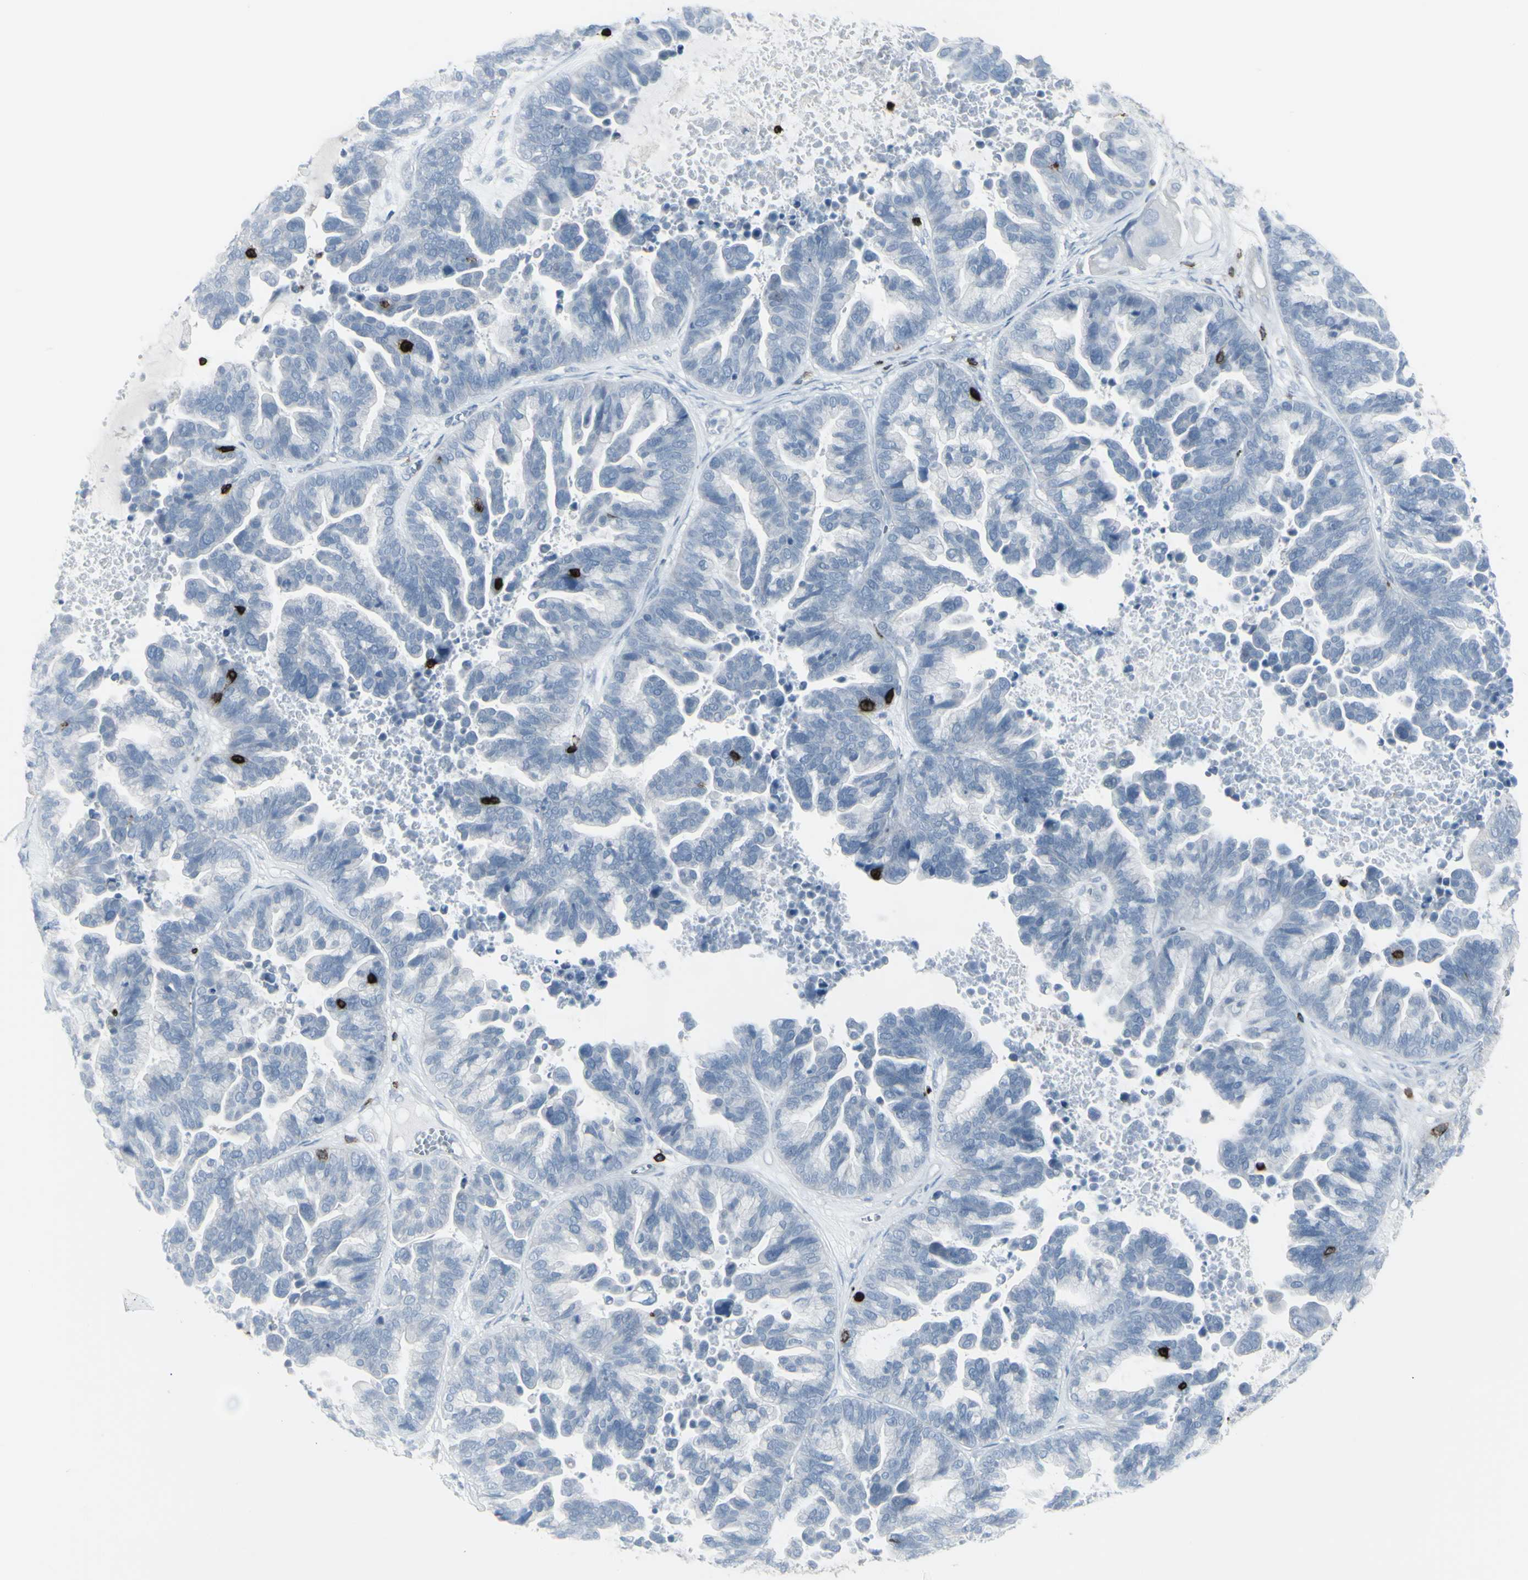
{"staining": {"intensity": "negative", "quantity": "none", "location": "none"}, "tissue": "ovarian cancer", "cell_type": "Tumor cells", "image_type": "cancer", "snomed": [{"axis": "morphology", "description": "Cystadenocarcinoma, serous, NOS"}, {"axis": "topography", "description": "Ovary"}], "caption": "Immunohistochemical staining of human ovarian serous cystadenocarcinoma exhibits no significant positivity in tumor cells.", "gene": "CD247", "patient": {"sex": "female", "age": 56}}